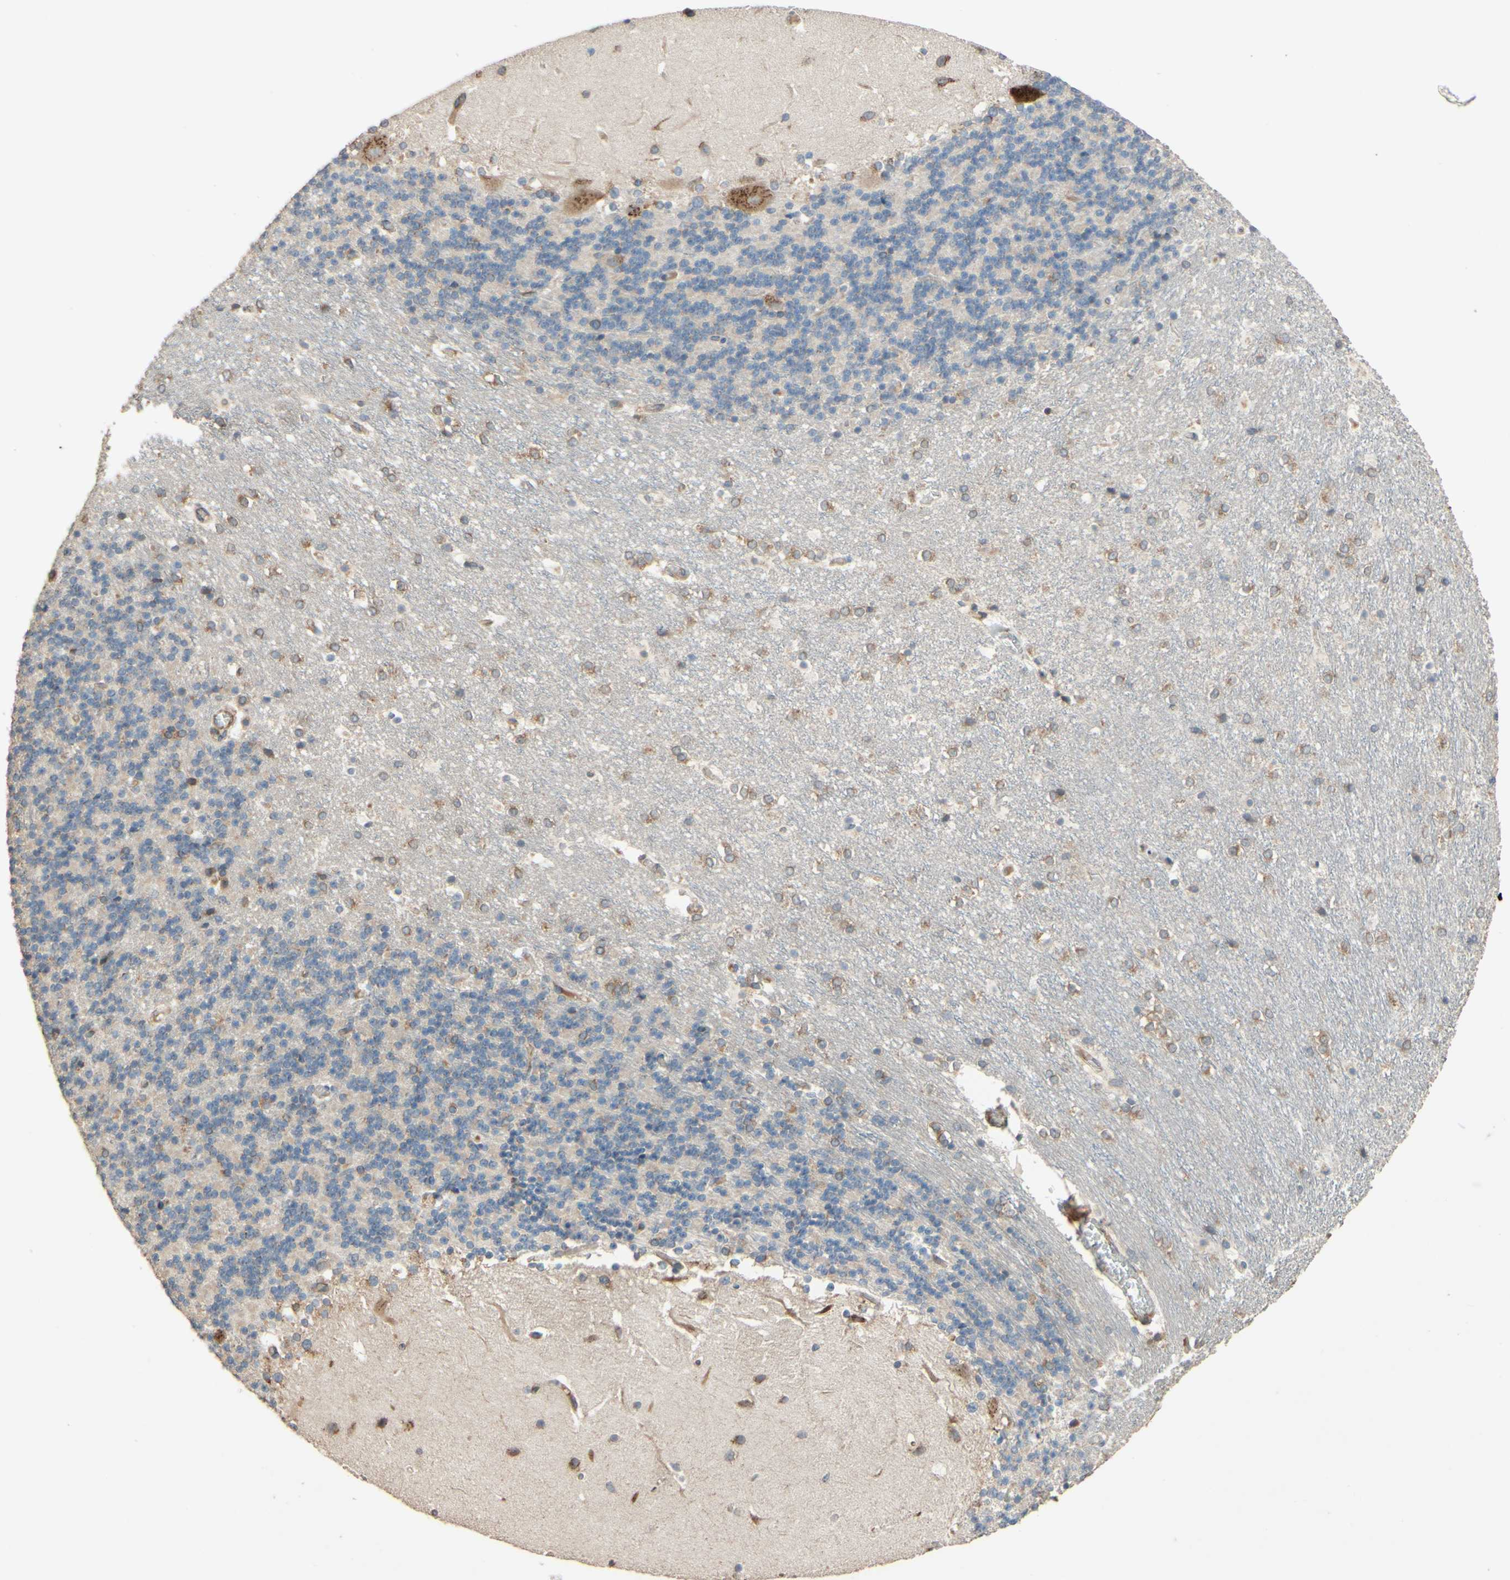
{"staining": {"intensity": "negative", "quantity": "none", "location": "none"}, "tissue": "cerebellum", "cell_type": "Cells in granular layer", "image_type": "normal", "snomed": [{"axis": "morphology", "description": "Normal tissue, NOS"}, {"axis": "topography", "description": "Cerebellum"}], "caption": "Cells in granular layer are negative for brown protein staining in unremarkable cerebellum. (Brightfield microscopy of DAB immunohistochemistry at high magnification).", "gene": "PTPRU", "patient": {"sex": "female", "age": 19}}